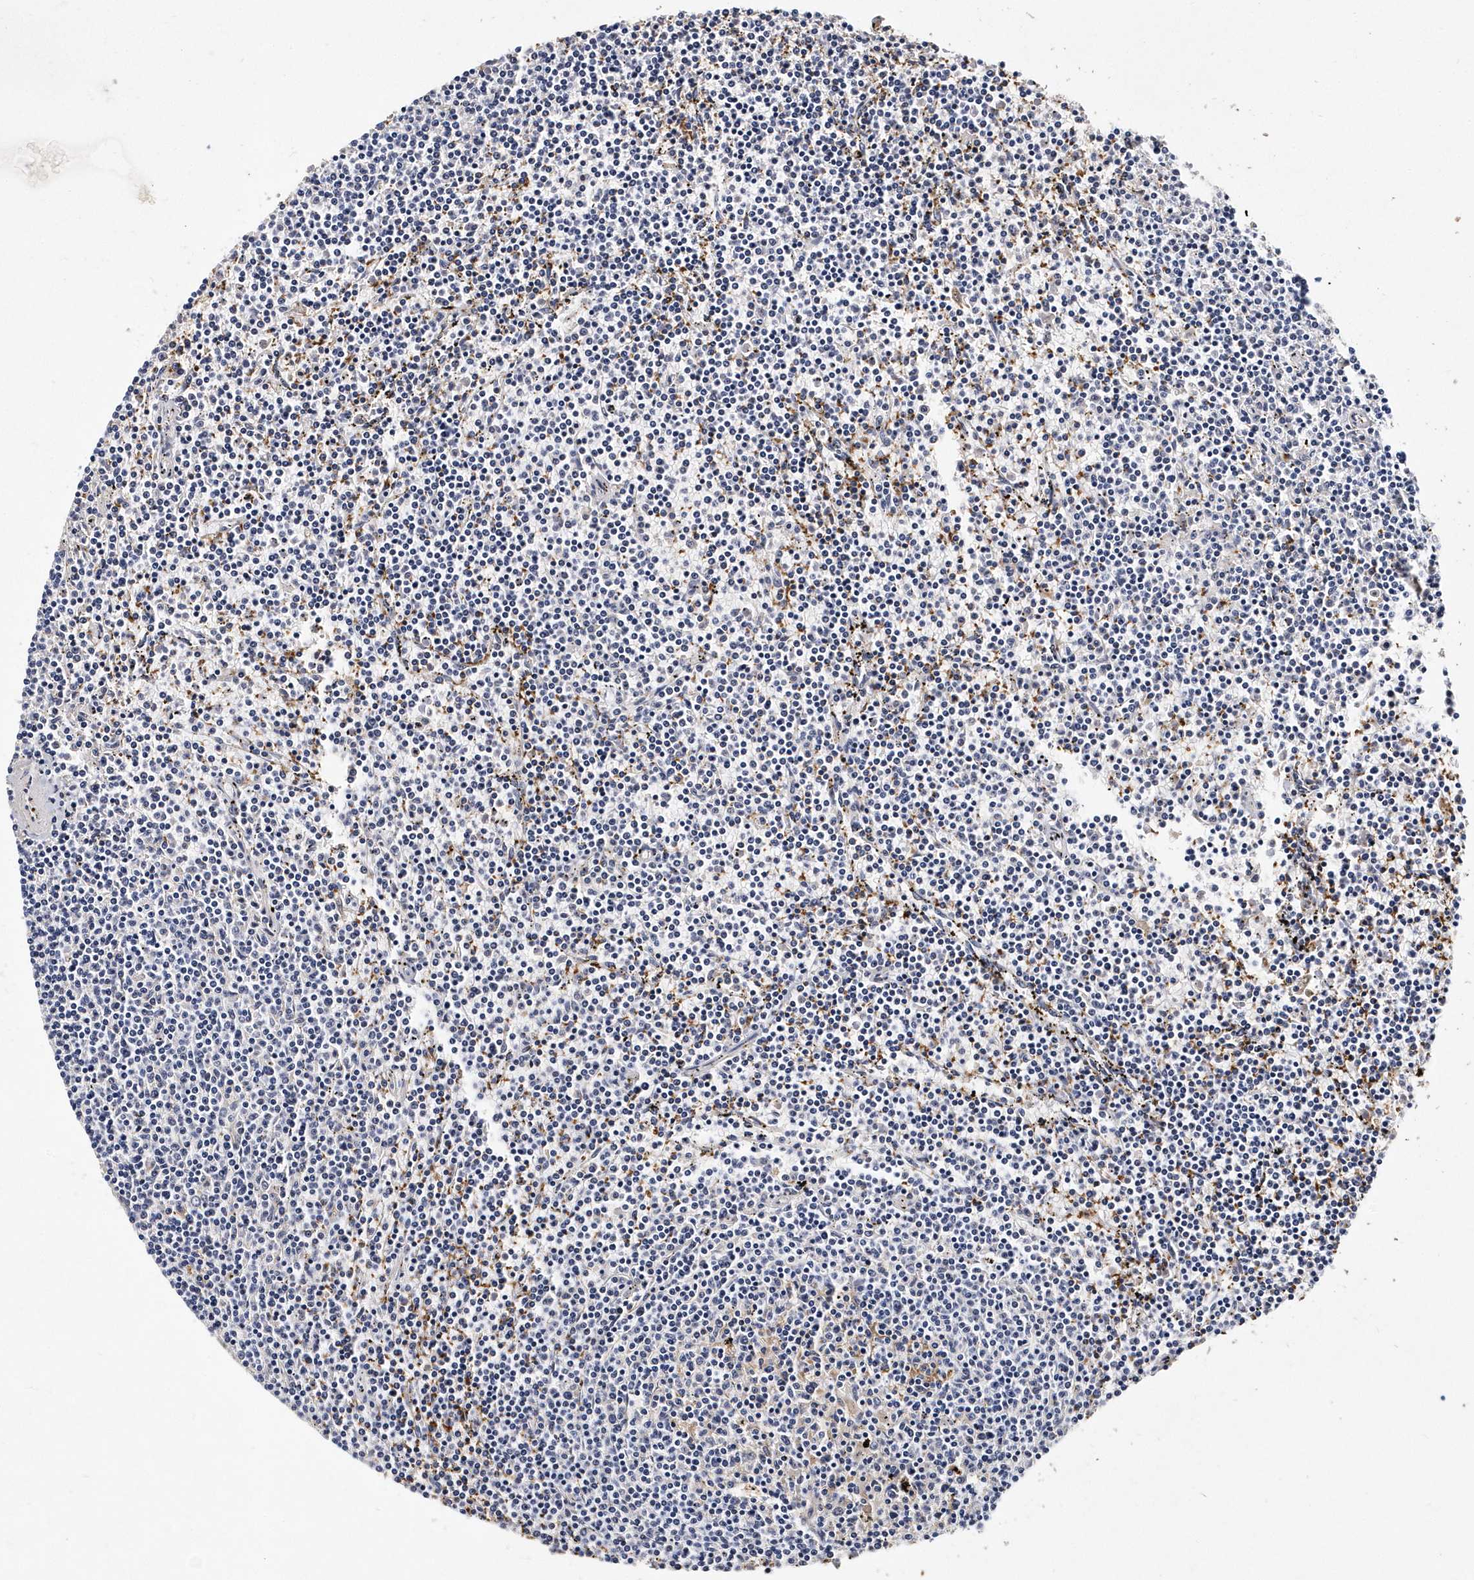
{"staining": {"intensity": "negative", "quantity": "none", "location": "none"}, "tissue": "lymphoma", "cell_type": "Tumor cells", "image_type": "cancer", "snomed": [{"axis": "morphology", "description": "Malignant lymphoma, non-Hodgkin's type, Low grade"}, {"axis": "topography", "description": "Spleen"}], "caption": "High power microscopy photomicrograph of an immunohistochemistry histopathology image of lymphoma, revealing no significant expression in tumor cells. (Brightfield microscopy of DAB (3,3'-diaminobenzidine) IHC at high magnification).", "gene": "ITGA2B", "patient": {"sex": "female", "age": 50}}